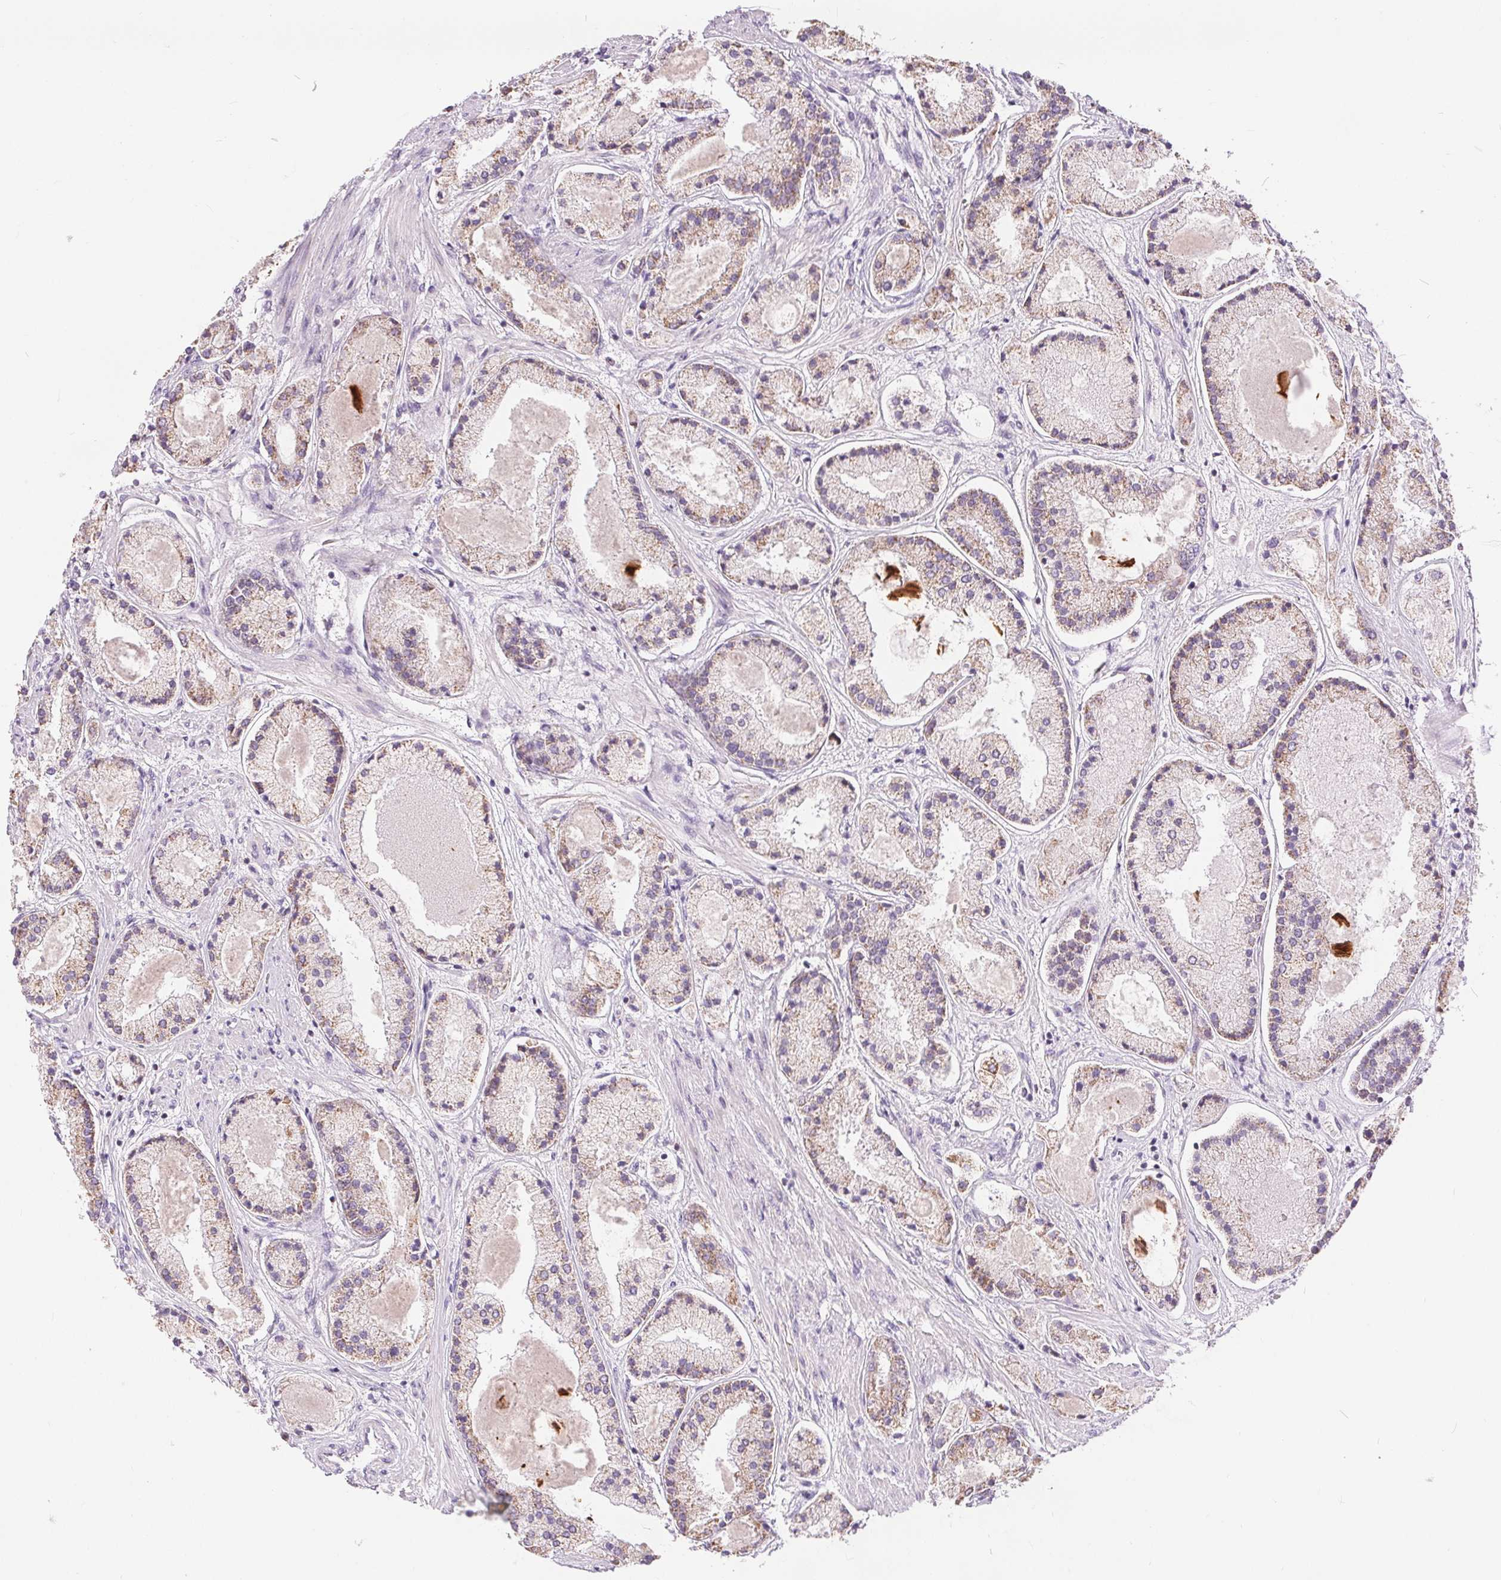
{"staining": {"intensity": "weak", "quantity": "25%-75%", "location": "cytoplasmic/membranous"}, "tissue": "prostate cancer", "cell_type": "Tumor cells", "image_type": "cancer", "snomed": [{"axis": "morphology", "description": "Adenocarcinoma, High grade"}, {"axis": "topography", "description": "Prostate"}], "caption": "A photomicrograph of prostate cancer stained for a protein exhibits weak cytoplasmic/membranous brown staining in tumor cells.", "gene": "POU2F2", "patient": {"sex": "male", "age": 67}}